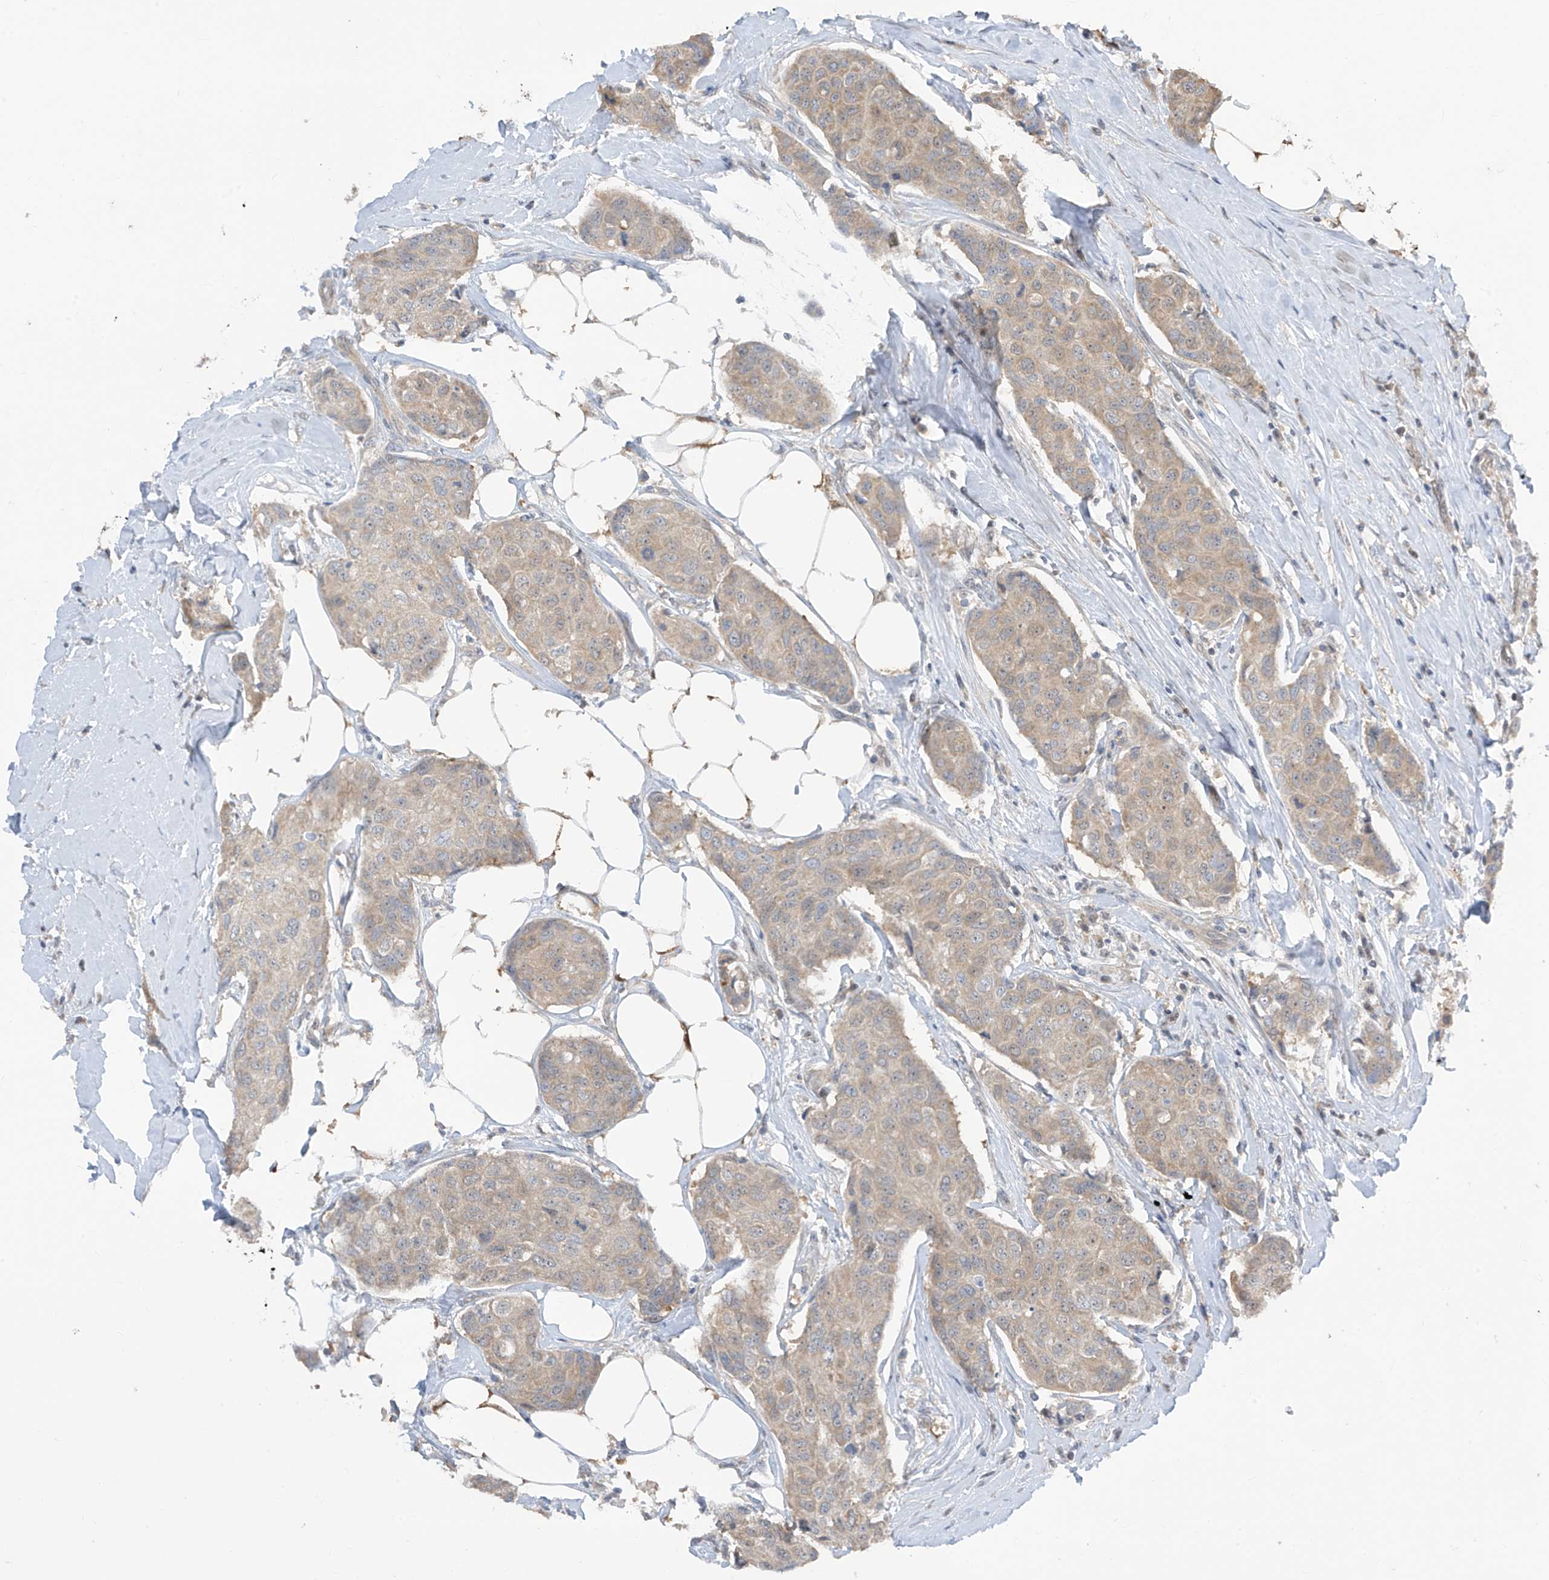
{"staining": {"intensity": "weak", "quantity": ">75%", "location": "cytoplasmic/membranous"}, "tissue": "breast cancer", "cell_type": "Tumor cells", "image_type": "cancer", "snomed": [{"axis": "morphology", "description": "Duct carcinoma"}, {"axis": "topography", "description": "Breast"}], "caption": "Approximately >75% of tumor cells in breast intraductal carcinoma exhibit weak cytoplasmic/membranous protein staining as visualized by brown immunohistochemical staining.", "gene": "TTC38", "patient": {"sex": "female", "age": 80}}